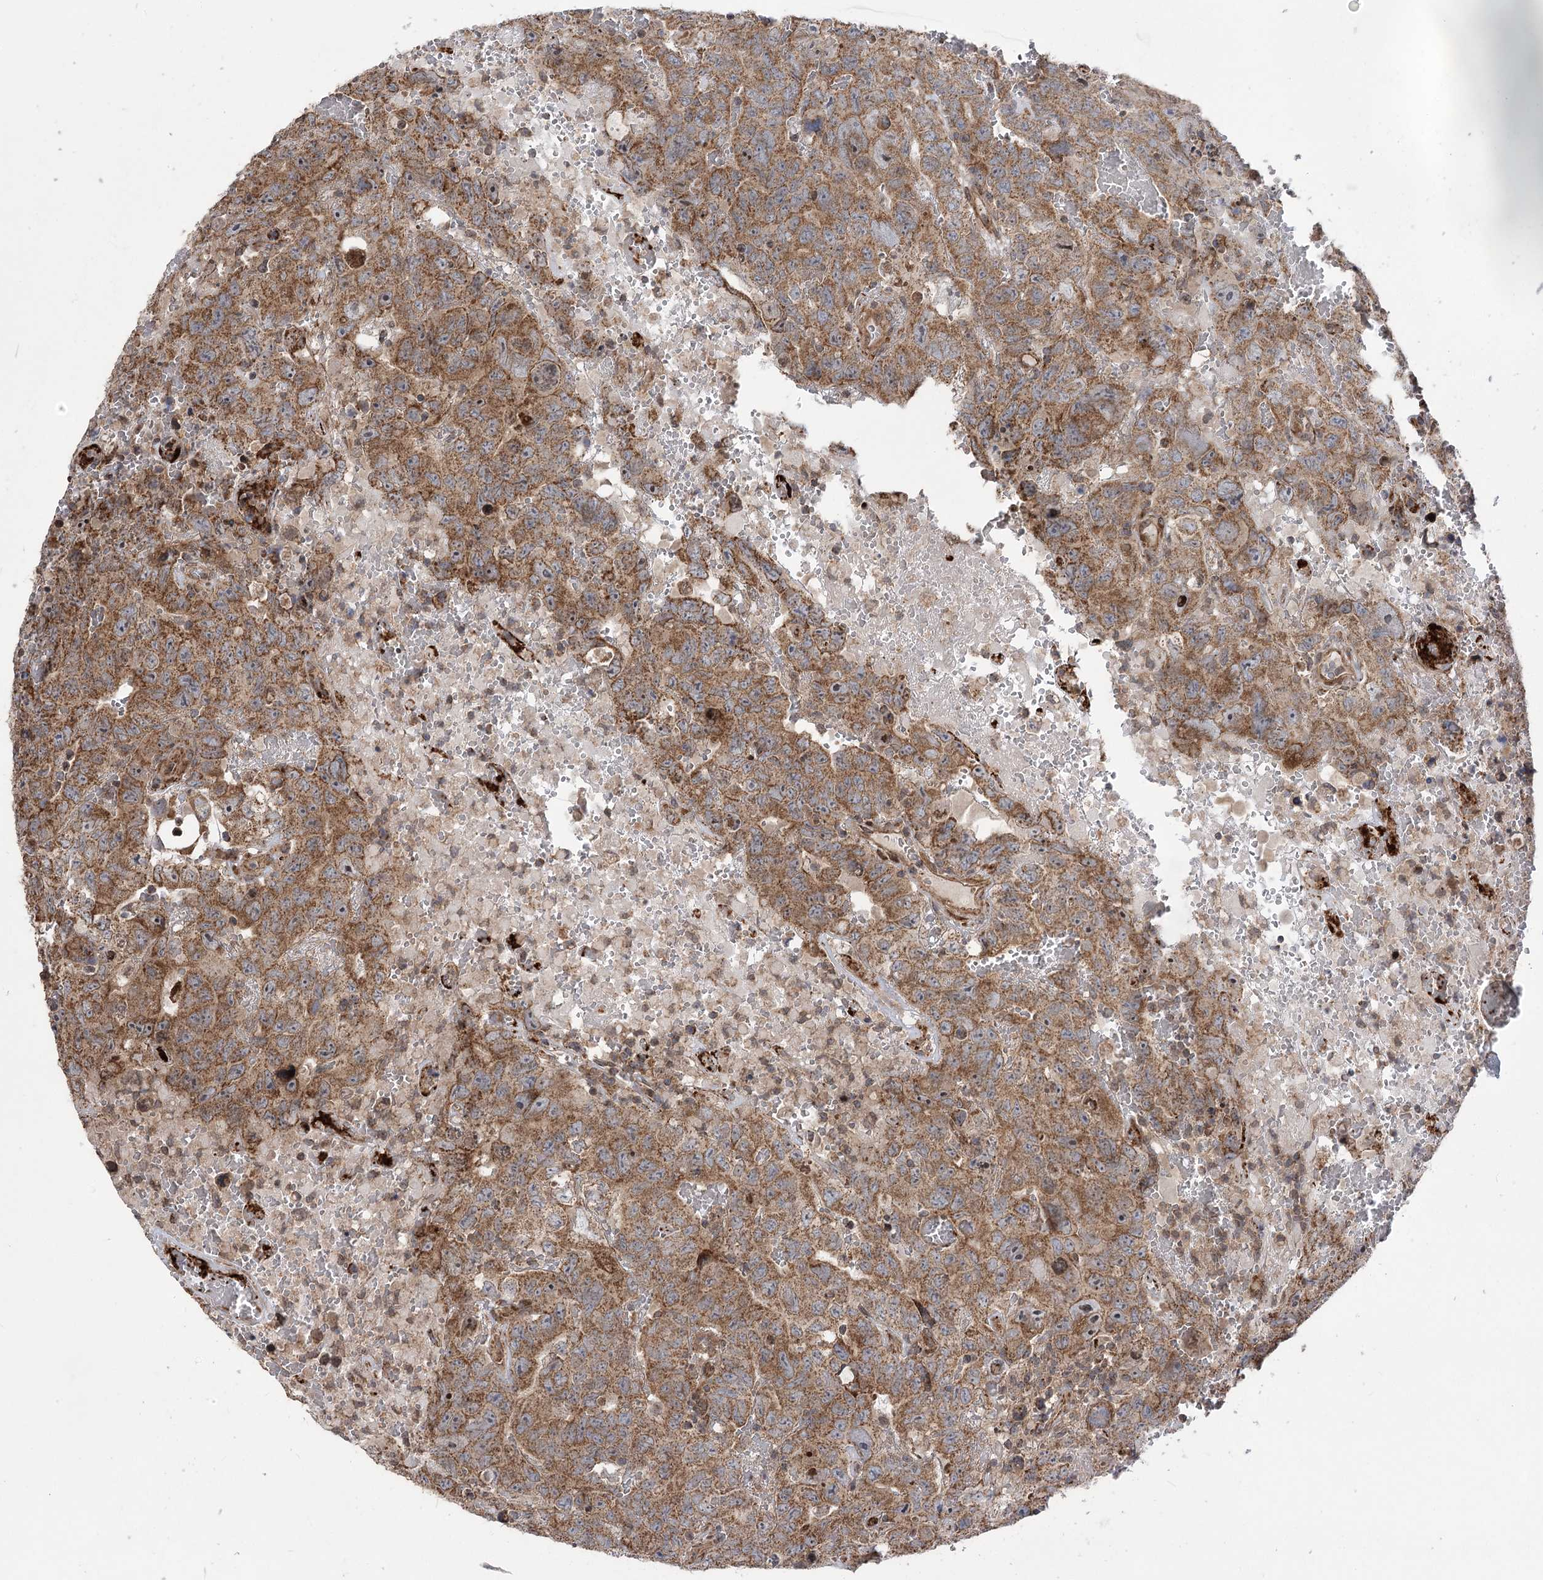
{"staining": {"intensity": "moderate", "quantity": ">75%", "location": "cytoplasmic/membranous"}, "tissue": "testis cancer", "cell_type": "Tumor cells", "image_type": "cancer", "snomed": [{"axis": "morphology", "description": "Carcinoma, Embryonal, NOS"}, {"axis": "topography", "description": "Testis"}], "caption": "Immunohistochemistry (IHC) photomicrograph of human testis embryonal carcinoma stained for a protein (brown), which reveals medium levels of moderate cytoplasmic/membranous positivity in approximately >75% of tumor cells.", "gene": "TENM2", "patient": {"sex": "male", "age": 45}}